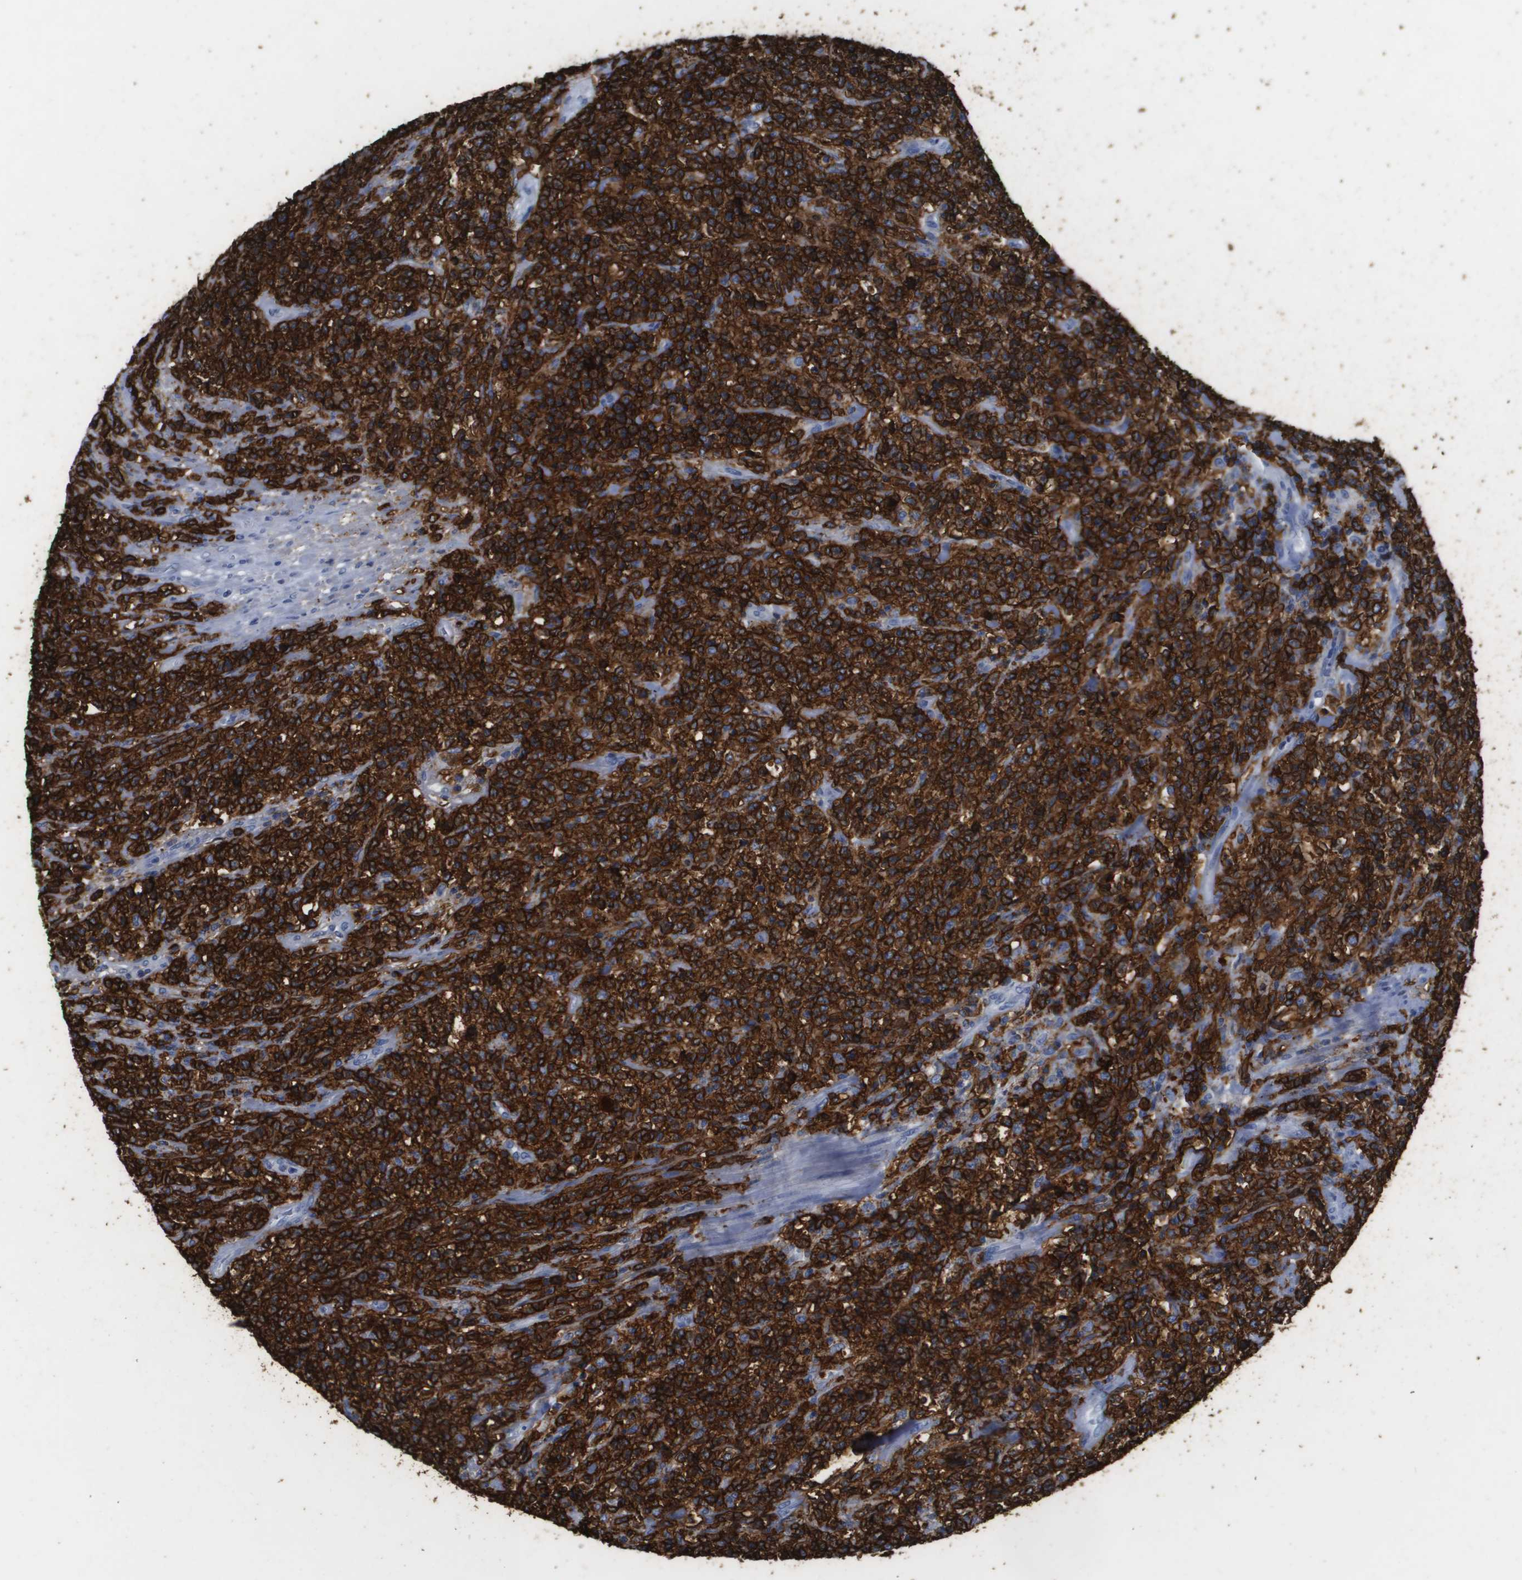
{"staining": {"intensity": "strong", "quantity": ">75%", "location": "cytoplasmic/membranous"}, "tissue": "lymphoma", "cell_type": "Tumor cells", "image_type": "cancer", "snomed": [{"axis": "morphology", "description": "Malignant lymphoma, non-Hodgkin's type, High grade"}, {"axis": "topography", "description": "Soft tissue"}], "caption": "IHC (DAB) staining of lymphoma reveals strong cytoplasmic/membranous protein staining in about >75% of tumor cells. (IHC, brightfield microscopy, high magnification).", "gene": "MS4A1", "patient": {"sex": "male", "age": 18}}